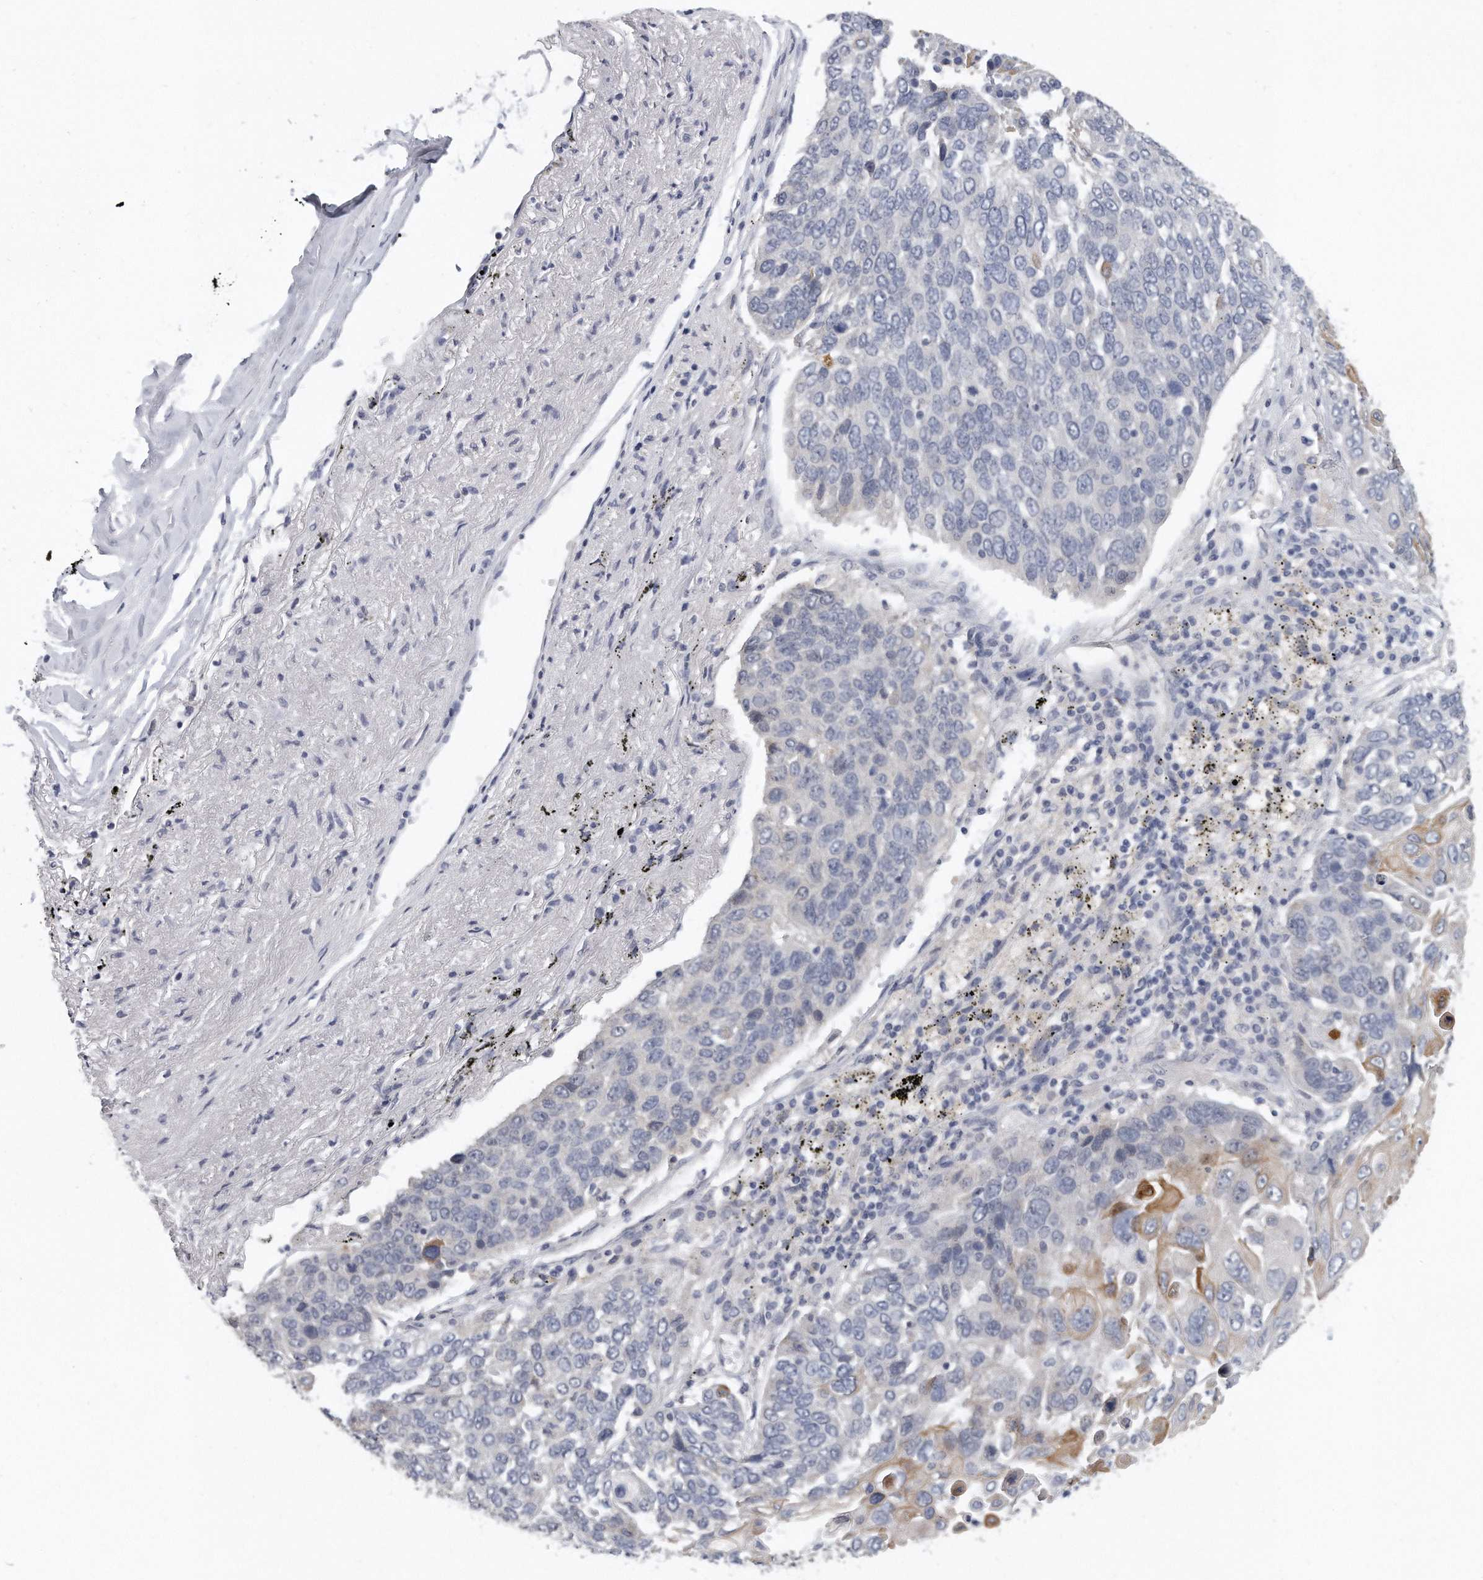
{"staining": {"intensity": "moderate", "quantity": "<25%", "location": "cytoplasmic/membranous"}, "tissue": "lung cancer", "cell_type": "Tumor cells", "image_type": "cancer", "snomed": [{"axis": "morphology", "description": "Squamous cell carcinoma, NOS"}, {"axis": "topography", "description": "Lung"}], "caption": "High-magnification brightfield microscopy of lung squamous cell carcinoma stained with DAB (3,3'-diaminobenzidine) (brown) and counterstained with hematoxylin (blue). tumor cells exhibit moderate cytoplasmic/membranous expression is present in about<25% of cells.", "gene": "KLHL7", "patient": {"sex": "male", "age": 66}}